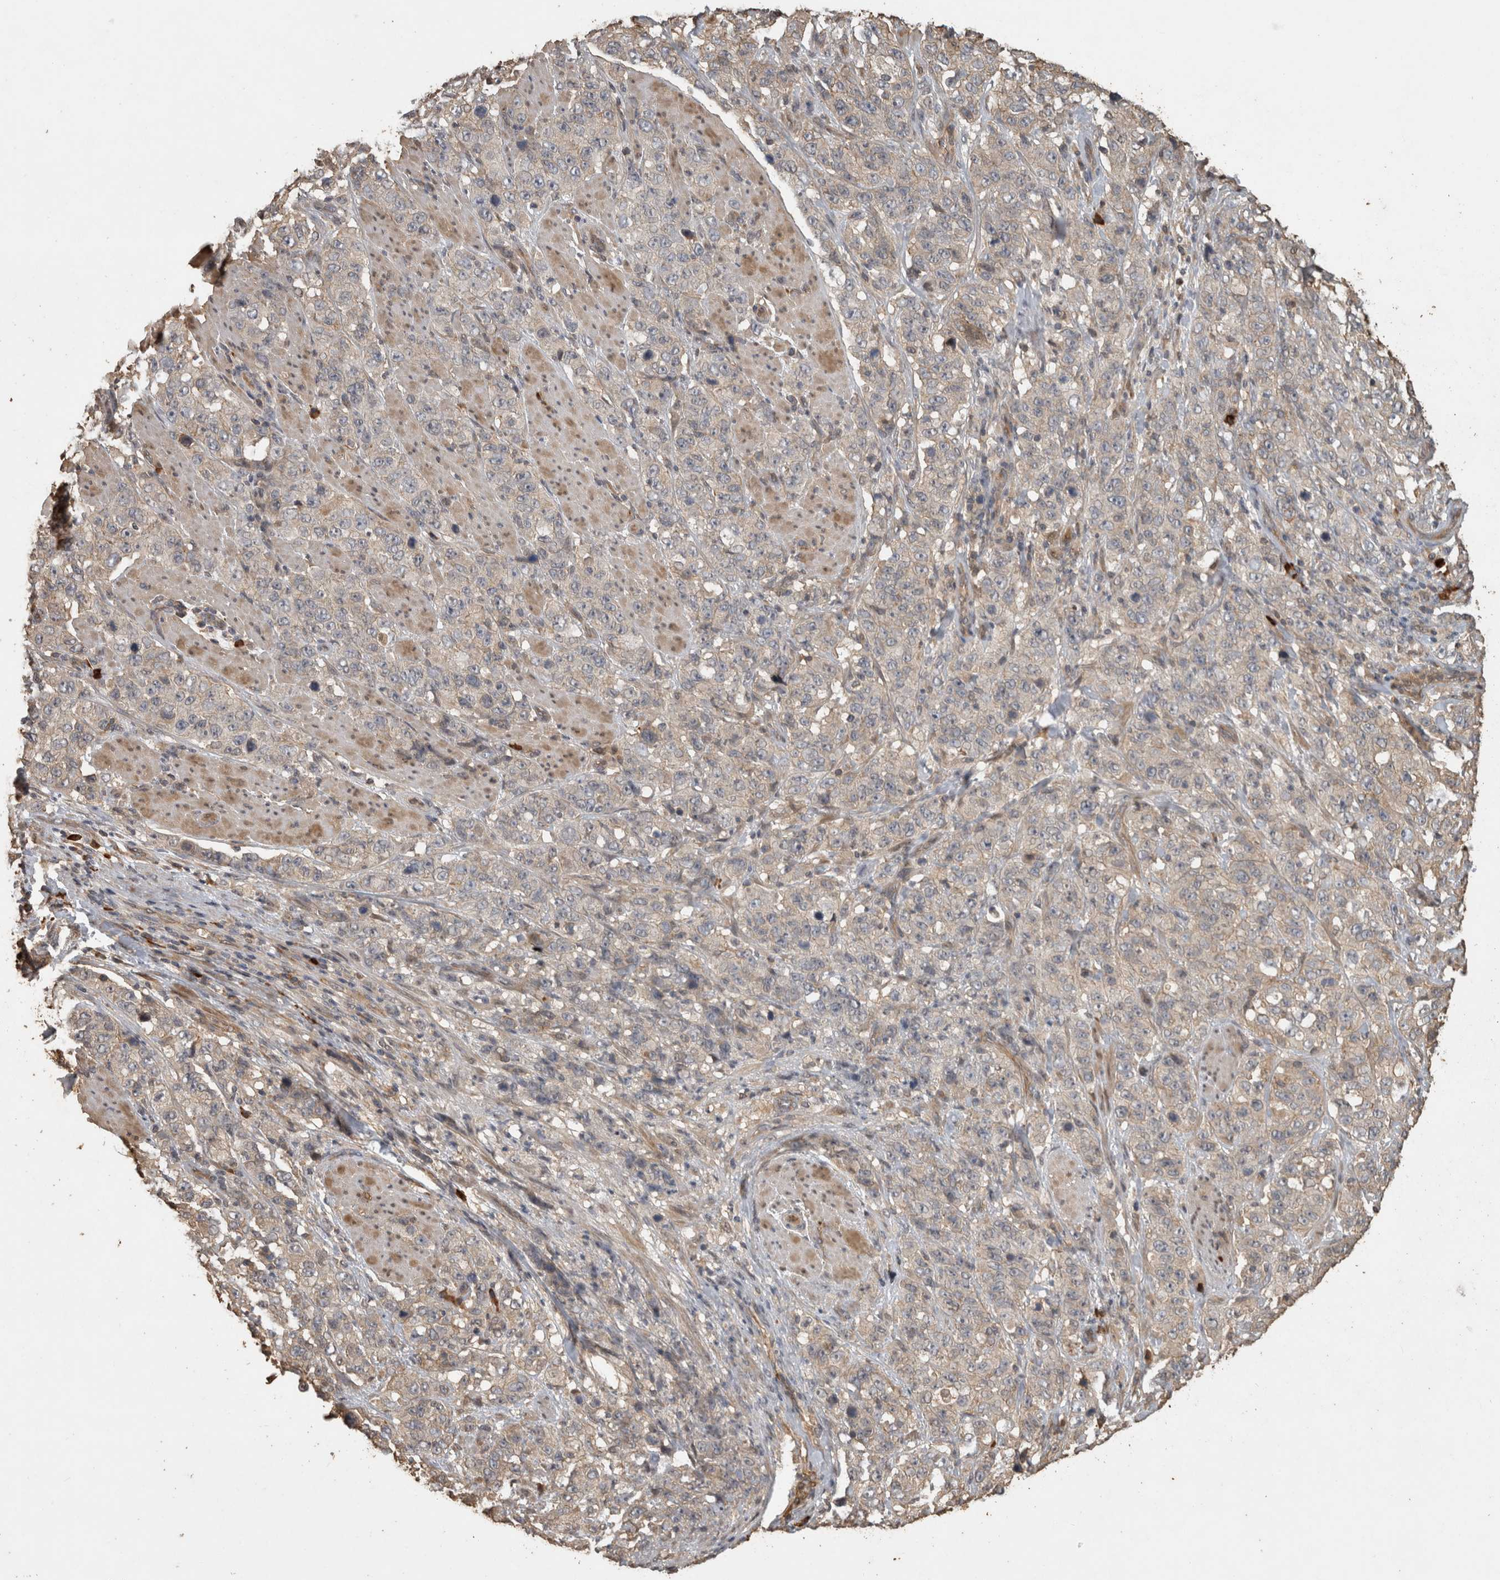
{"staining": {"intensity": "negative", "quantity": "none", "location": "none"}, "tissue": "stomach cancer", "cell_type": "Tumor cells", "image_type": "cancer", "snomed": [{"axis": "morphology", "description": "Adenocarcinoma, NOS"}, {"axis": "topography", "description": "Stomach"}], "caption": "An IHC image of stomach cancer (adenocarcinoma) is shown. There is no staining in tumor cells of stomach cancer (adenocarcinoma).", "gene": "RHPN1", "patient": {"sex": "male", "age": 48}}